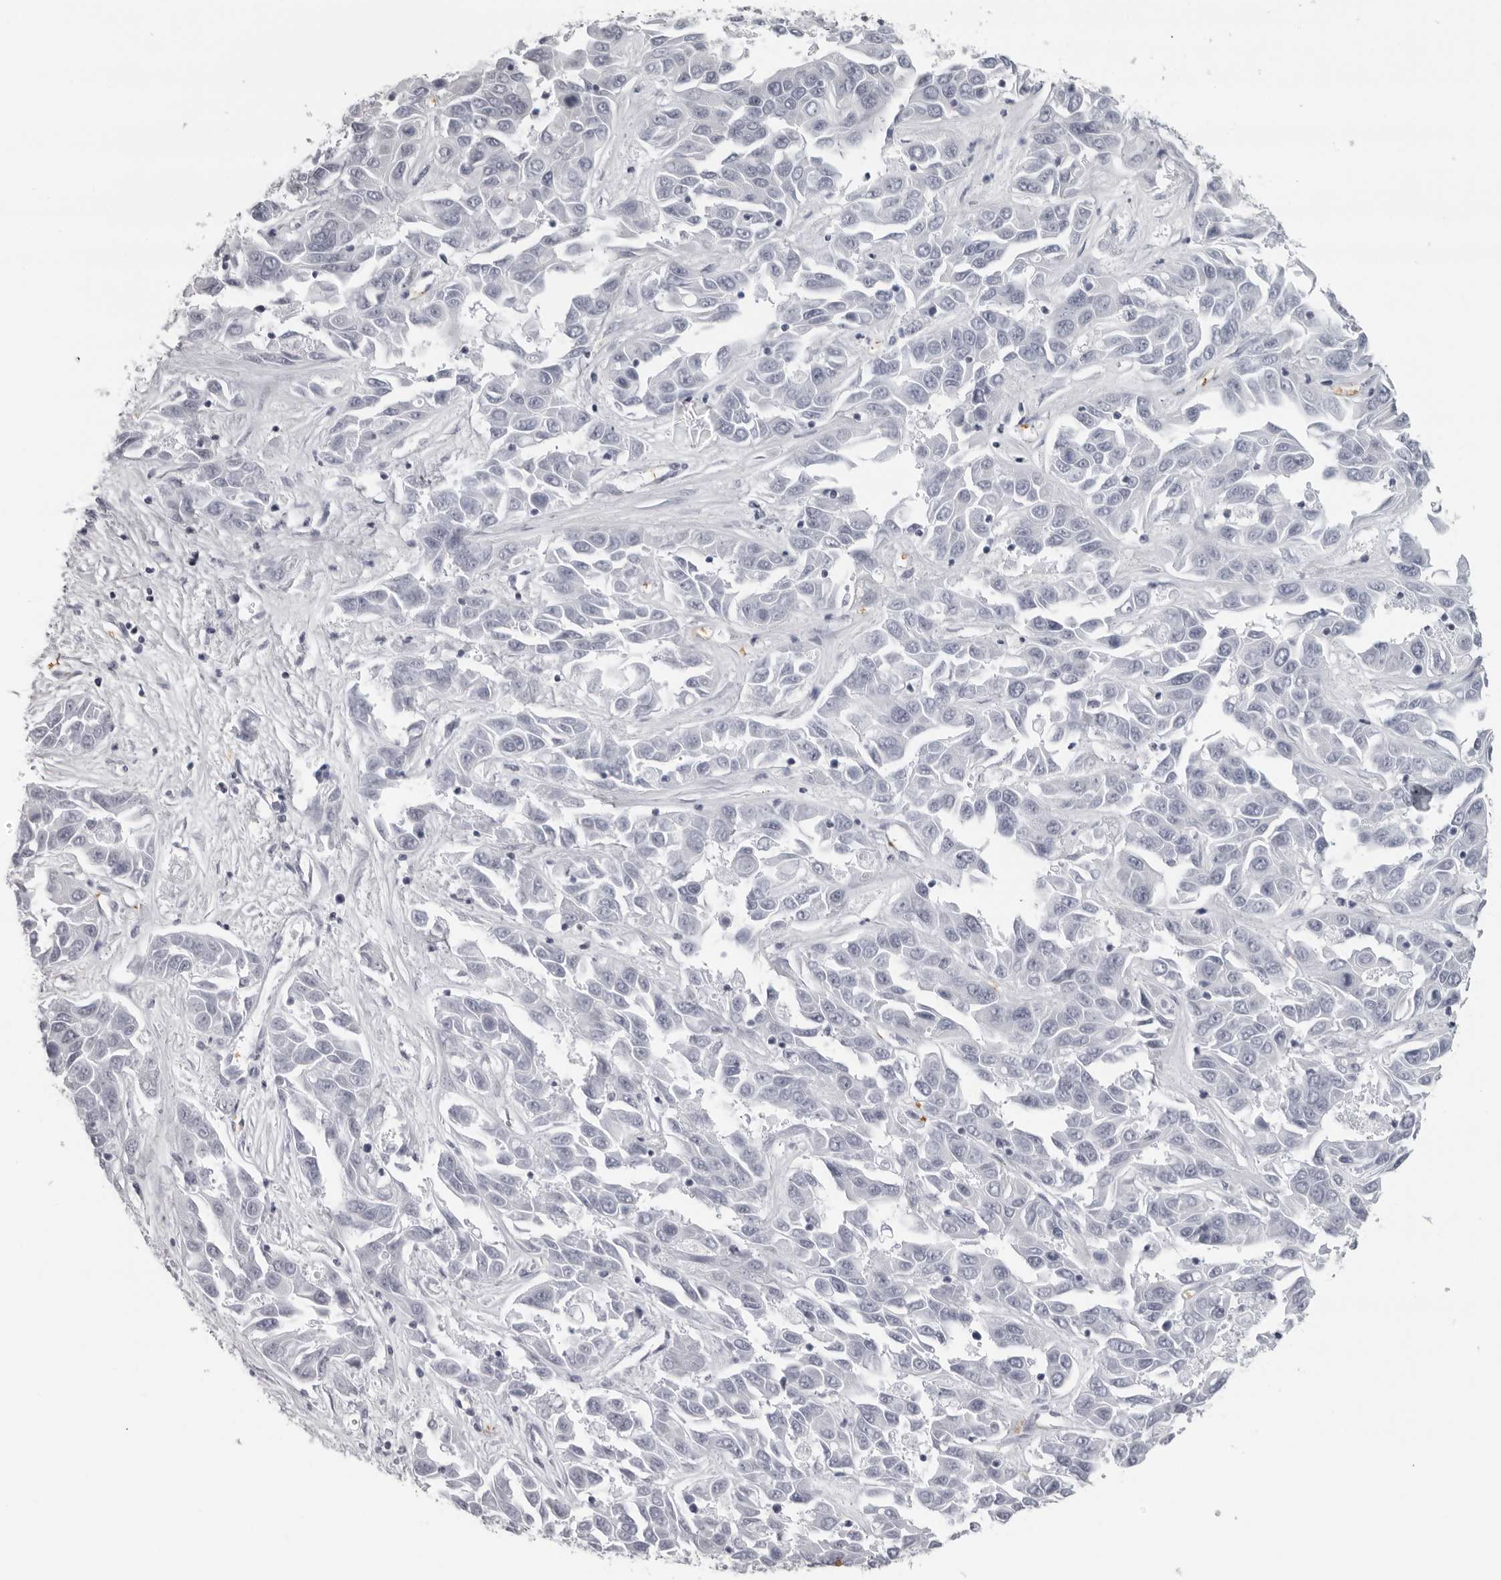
{"staining": {"intensity": "negative", "quantity": "none", "location": "none"}, "tissue": "liver cancer", "cell_type": "Tumor cells", "image_type": "cancer", "snomed": [{"axis": "morphology", "description": "Cholangiocarcinoma"}, {"axis": "topography", "description": "Liver"}], "caption": "Cholangiocarcinoma (liver) stained for a protein using immunohistochemistry (IHC) shows no expression tumor cells.", "gene": "EPB41", "patient": {"sex": "female", "age": 52}}